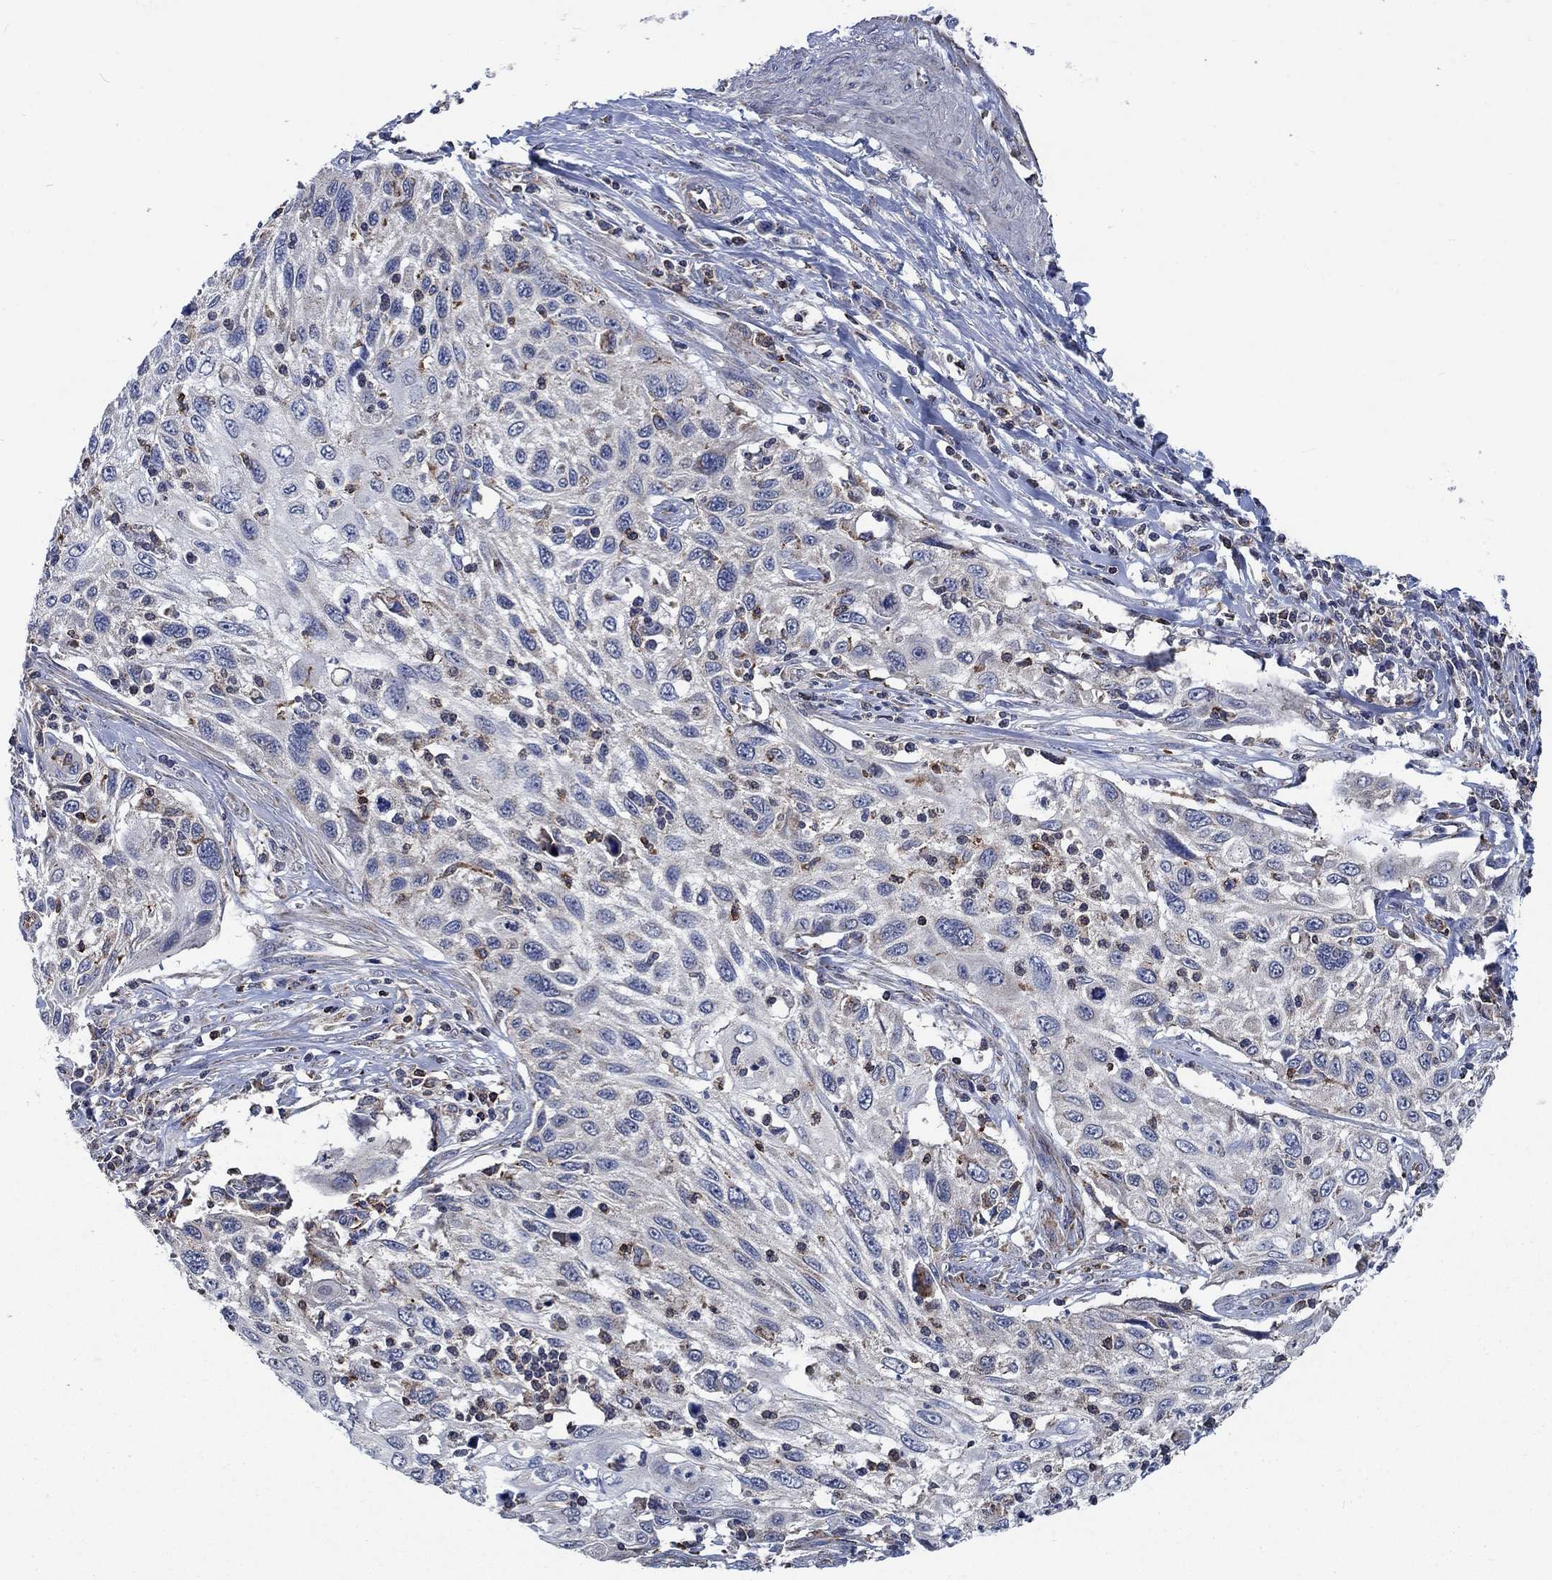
{"staining": {"intensity": "weak", "quantity": "25%-75%", "location": "cytoplasmic/membranous"}, "tissue": "cervical cancer", "cell_type": "Tumor cells", "image_type": "cancer", "snomed": [{"axis": "morphology", "description": "Squamous cell carcinoma, NOS"}, {"axis": "topography", "description": "Cervix"}], "caption": "This image displays IHC staining of human cervical cancer (squamous cell carcinoma), with low weak cytoplasmic/membranous expression in about 25%-75% of tumor cells.", "gene": "STXBP6", "patient": {"sex": "female", "age": 70}}